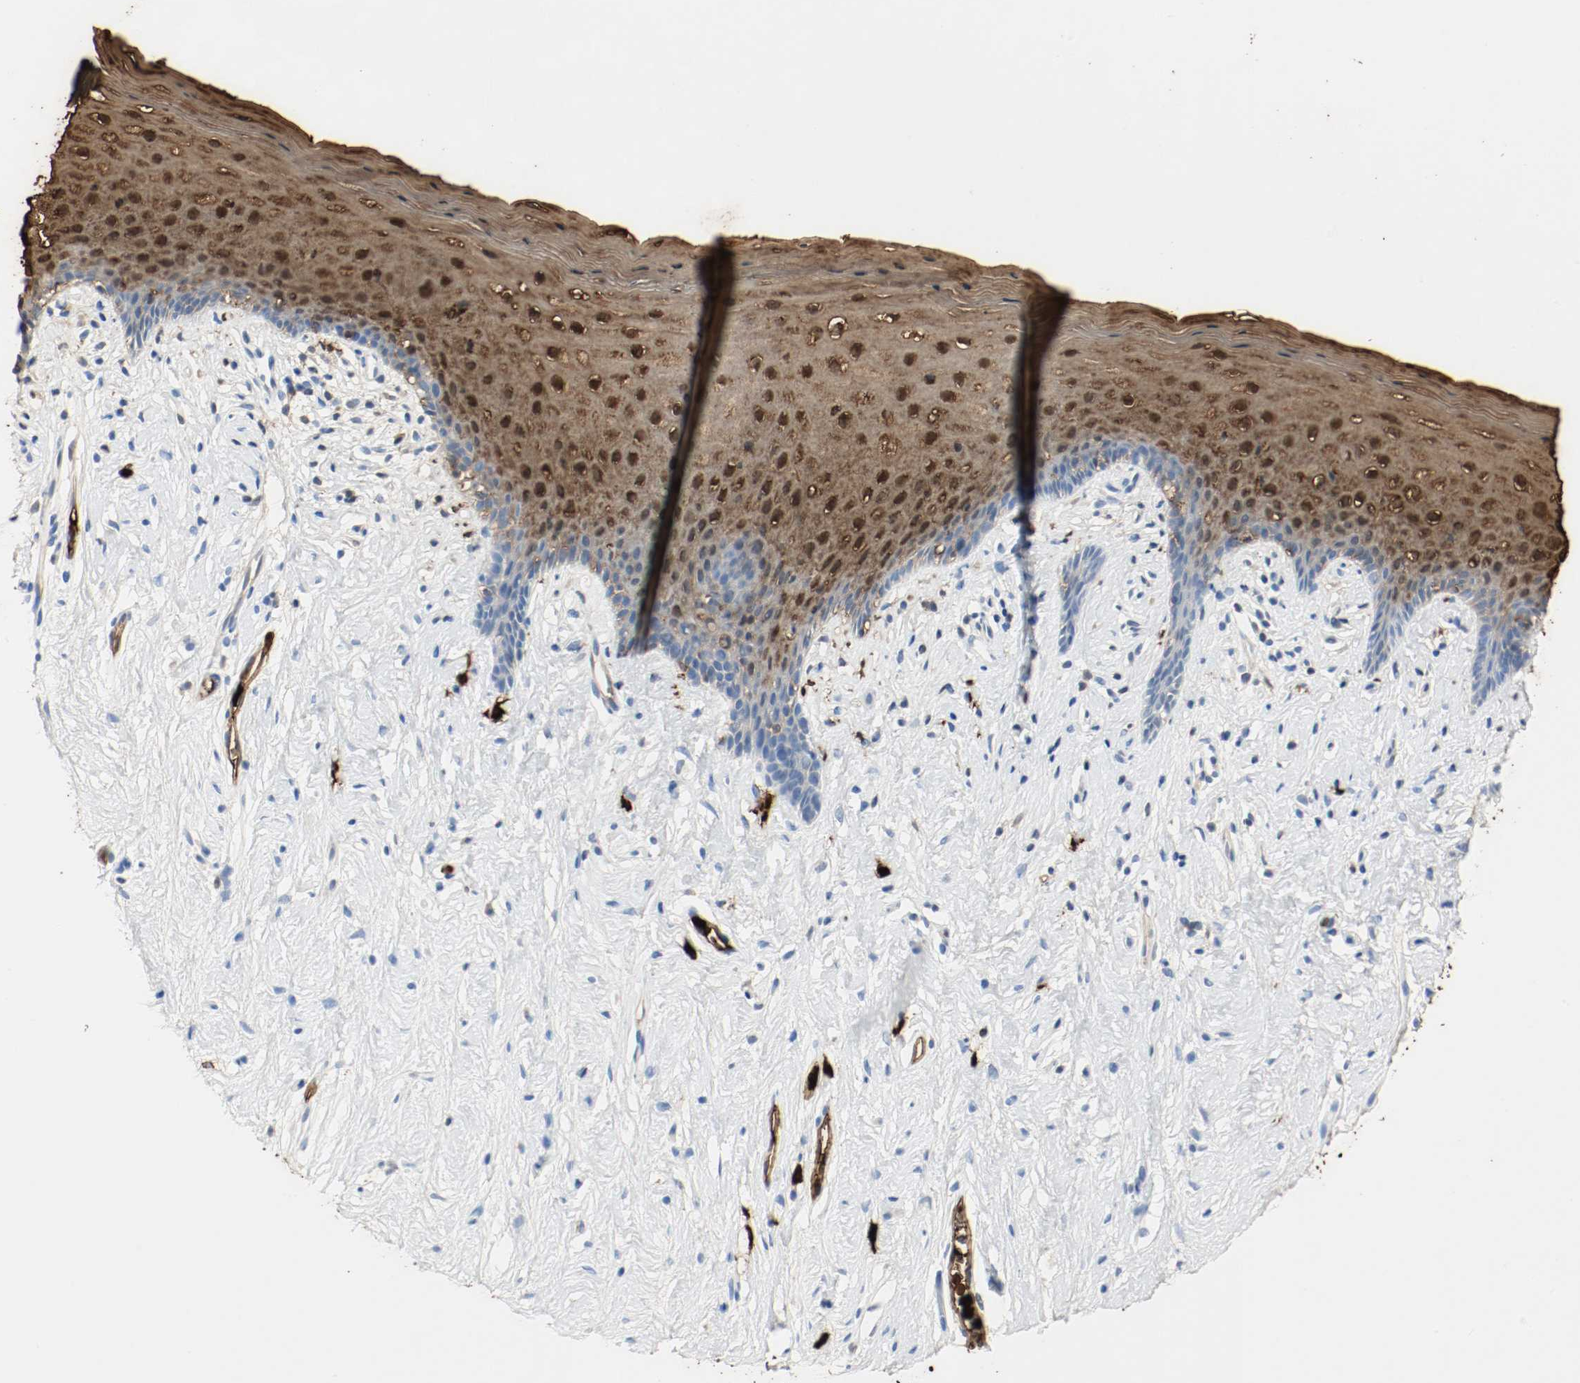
{"staining": {"intensity": "strong", "quantity": ">75%", "location": "cytoplasmic/membranous,nuclear"}, "tissue": "vagina", "cell_type": "Squamous epithelial cells", "image_type": "normal", "snomed": [{"axis": "morphology", "description": "Normal tissue, NOS"}, {"axis": "topography", "description": "Vagina"}], "caption": "Unremarkable vagina reveals strong cytoplasmic/membranous,nuclear staining in about >75% of squamous epithelial cells, visualized by immunohistochemistry. Nuclei are stained in blue.", "gene": "S100A9", "patient": {"sex": "female", "age": 44}}